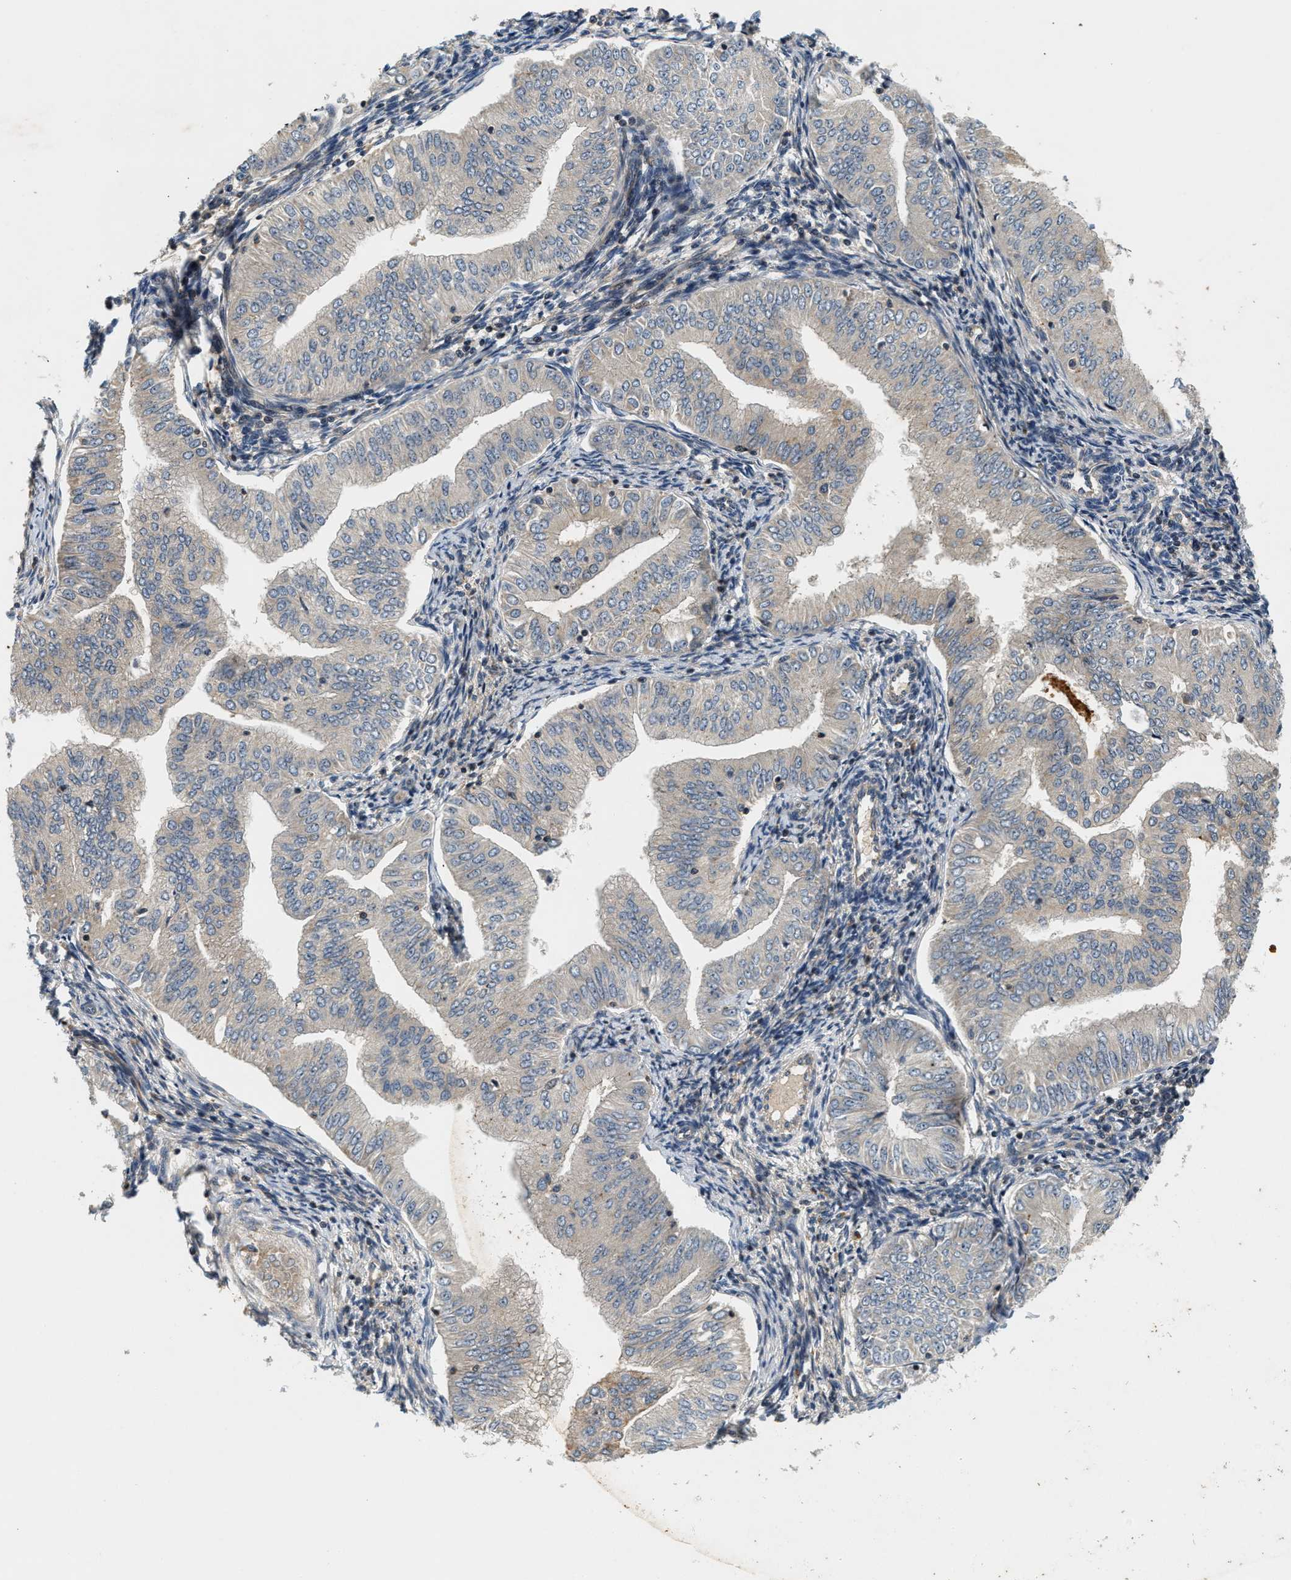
{"staining": {"intensity": "negative", "quantity": "none", "location": "none"}, "tissue": "endometrial cancer", "cell_type": "Tumor cells", "image_type": "cancer", "snomed": [{"axis": "morphology", "description": "Normal tissue, NOS"}, {"axis": "morphology", "description": "Adenocarcinoma, NOS"}, {"axis": "topography", "description": "Endometrium"}], "caption": "Endometrial adenocarcinoma stained for a protein using immunohistochemistry (IHC) demonstrates no expression tumor cells.", "gene": "SAMD9", "patient": {"sex": "female", "age": 53}}